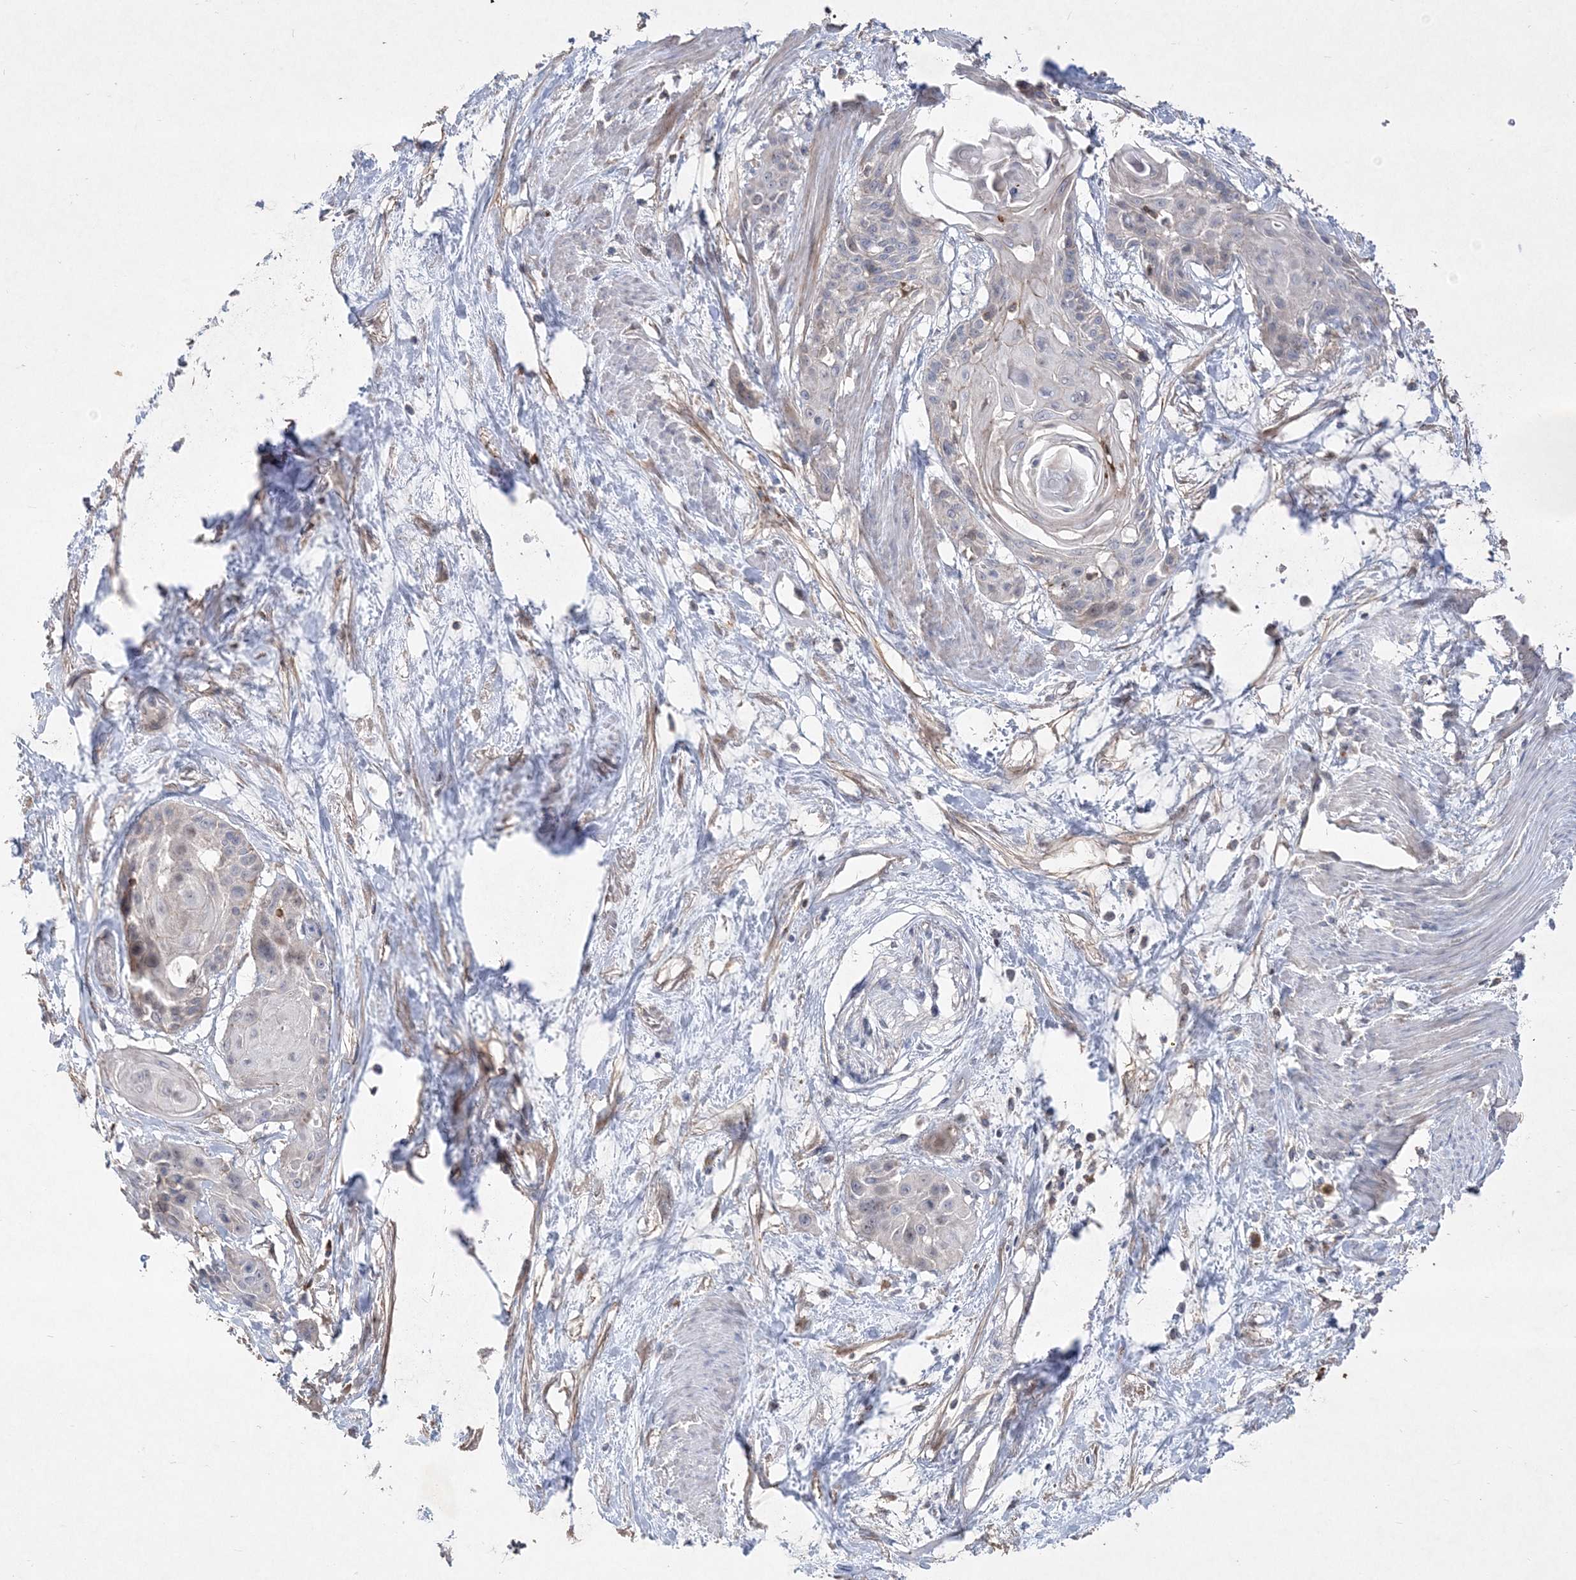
{"staining": {"intensity": "negative", "quantity": "none", "location": "none"}, "tissue": "cervical cancer", "cell_type": "Tumor cells", "image_type": "cancer", "snomed": [{"axis": "morphology", "description": "Squamous cell carcinoma, NOS"}, {"axis": "topography", "description": "Cervix"}], "caption": "This is an immunohistochemistry image of human squamous cell carcinoma (cervical). There is no expression in tumor cells.", "gene": "CLNK", "patient": {"sex": "female", "age": 57}}